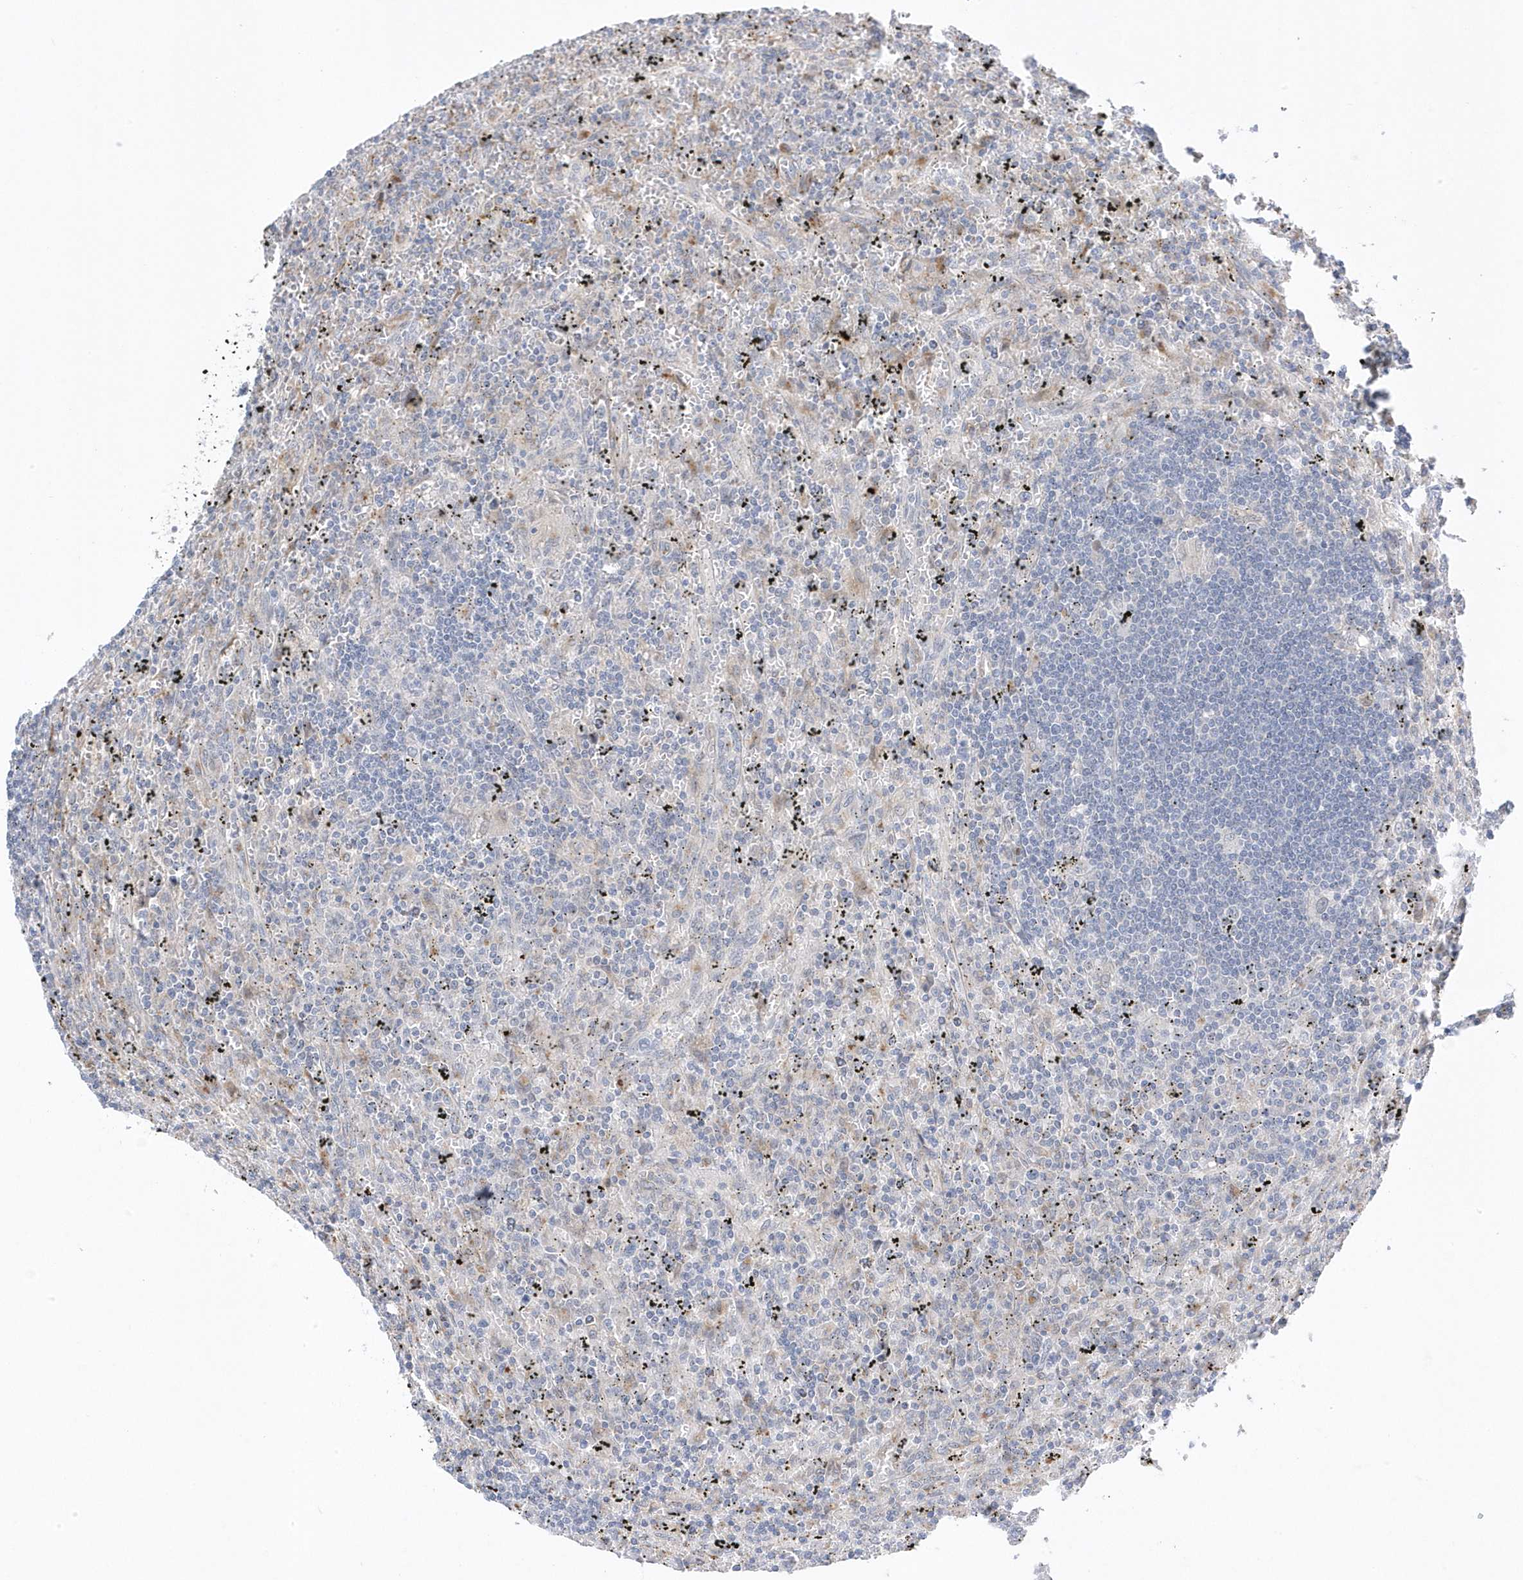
{"staining": {"intensity": "negative", "quantity": "none", "location": "none"}, "tissue": "lymphoma", "cell_type": "Tumor cells", "image_type": "cancer", "snomed": [{"axis": "morphology", "description": "Malignant lymphoma, non-Hodgkin's type, Low grade"}, {"axis": "topography", "description": "Spleen"}], "caption": "Malignant lymphoma, non-Hodgkin's type (low-grade) stained for a protein using IHC displays no positivity tumor cells.", "gene": "ANAPC1", "patient": {"sex": "male", "age": 76}}